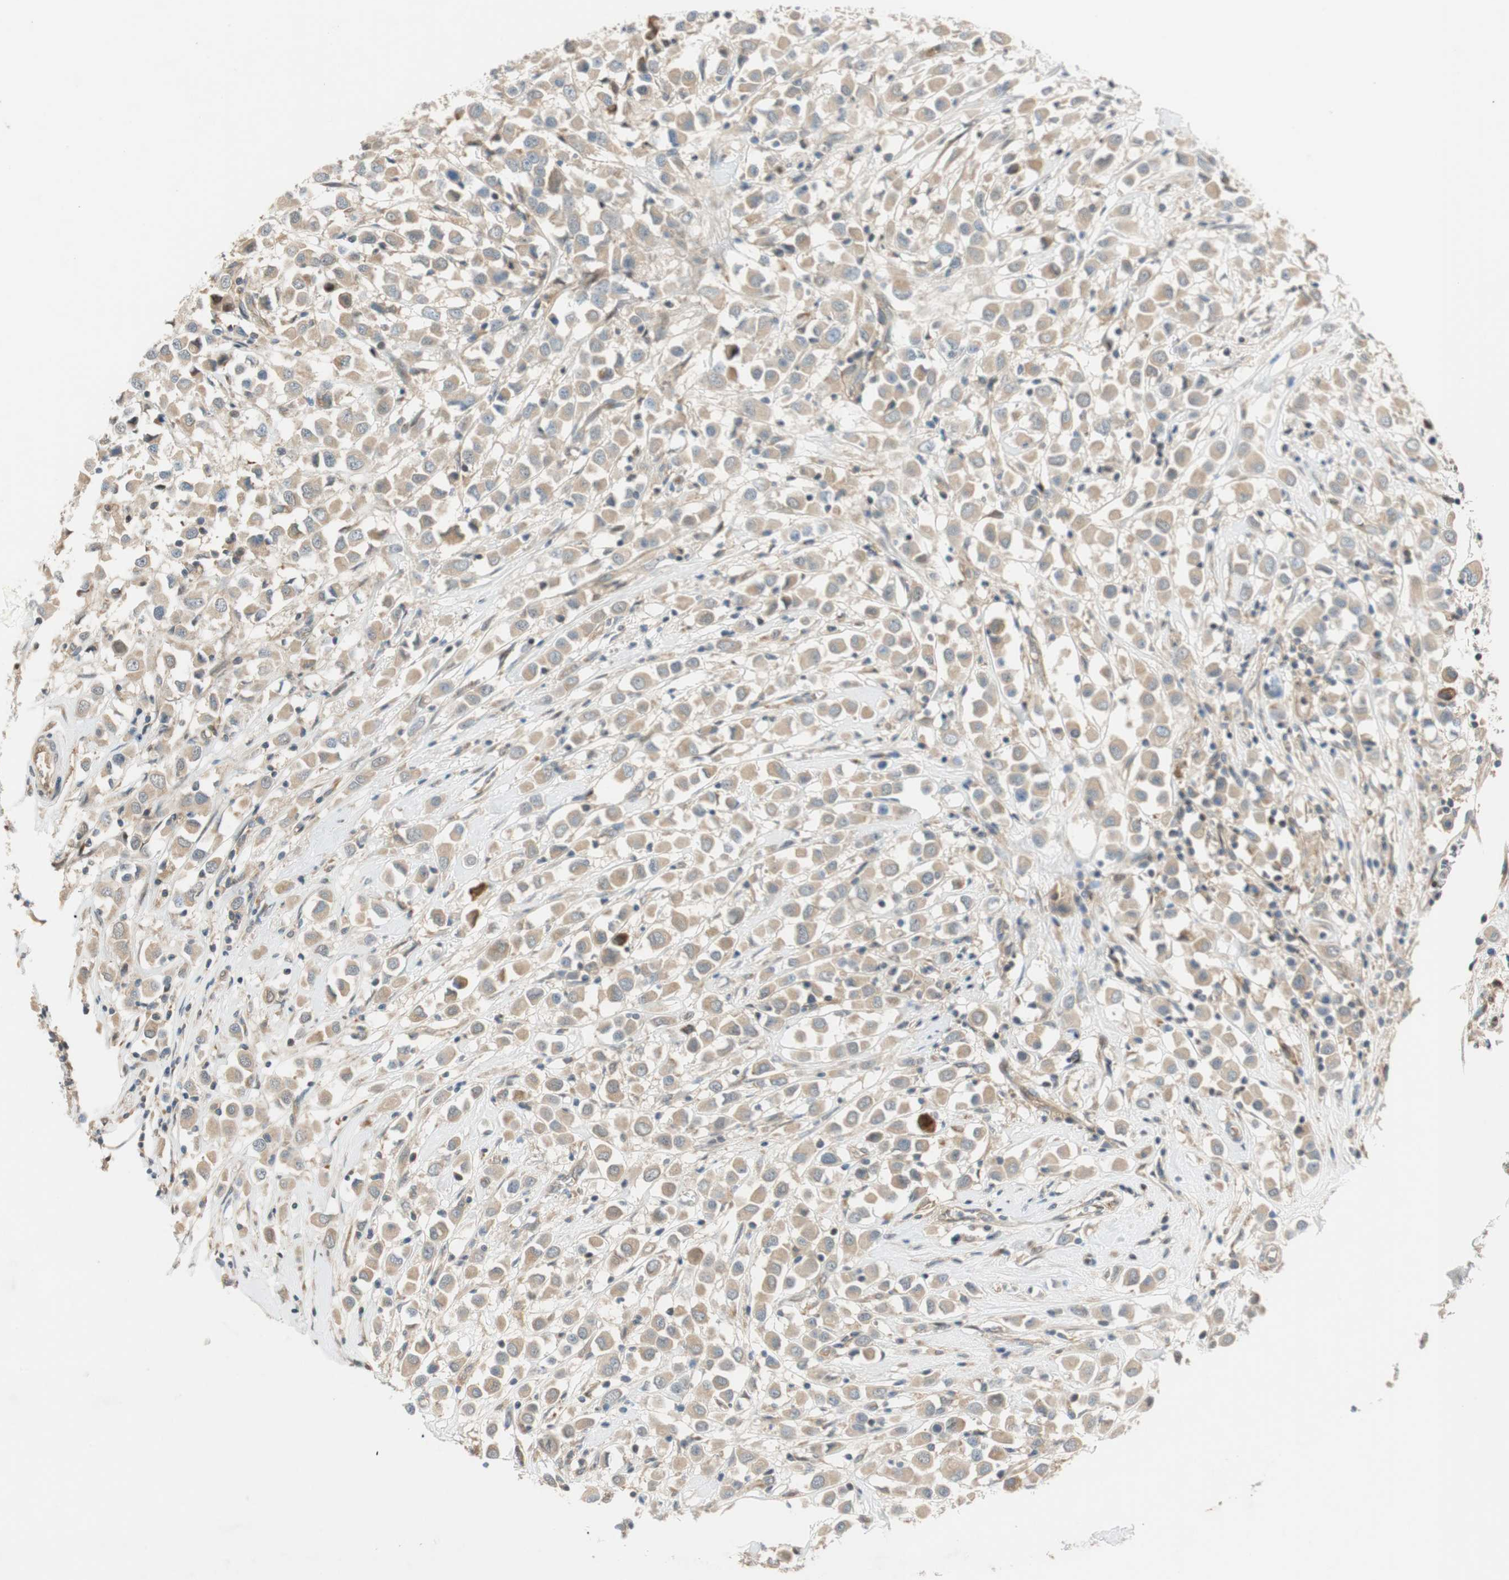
{"staining": {"intensity": "weak", "quantity": ">75%", "location": "cytoplasmic/membranous"}, "tissue": "breast cancer", "cell_type": "Tumor cells", "image_type": "cancer", "snomed": [{"axis": "morphology", "description": "Duct carcinoma"}, {"axis": "topography", "description": "Breast"}], "caption": "Protein staining reveals weak cytoplasmic/membranous positivity in approximately >75% of tumor cells in breast cancer (invasive ductal carcinoma).", "gene": "GATD1", "patient": {"sex": "female", "age": 61}}